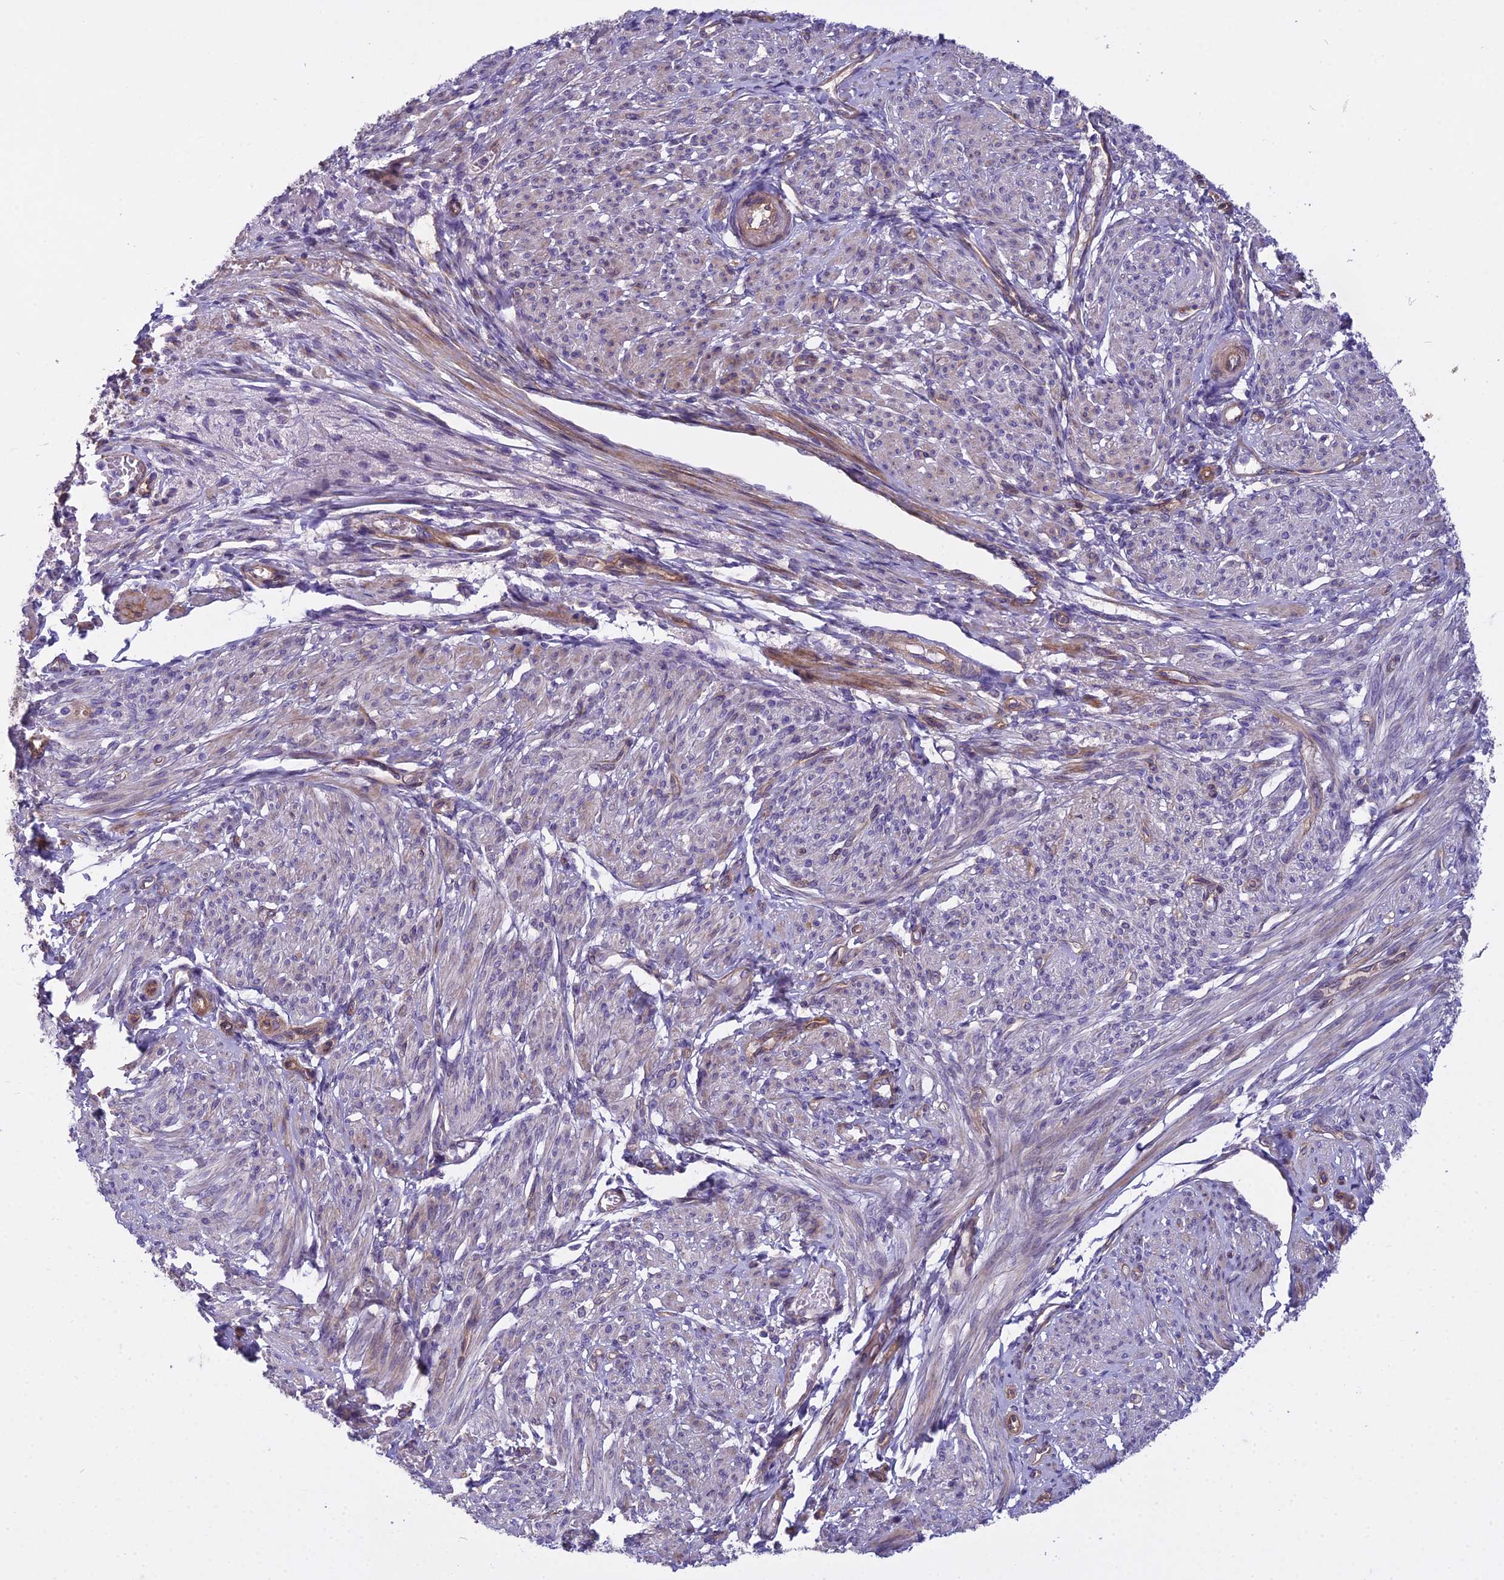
{"staining": {"intensity": "moderate", "quantity": "<25%", "location": "cytoplasmic/membranous"}, "tissue": "smooth muscle", "cell_type": "Smooth muscle cells", "image_type": "normal", "snomed": [{"axis": "morphology", "description": "Normal tissue, NOS"}, {"axis": "topography", "description": "Smooth muscle"}], "caption": "Immunohistochemistry of normal smooth muscle demonstrates low levels of moderate cytoplasmic/membranous staining in about <25% of smooth muscle cells. (Stains: DAB (3,3'-diaminobenzidine) in brown, nuclei in blue, Microscopy: brightfield microscopy at high magnification).", "gene": "DUS2", "patient": {"sex": "female", "age": 39}}